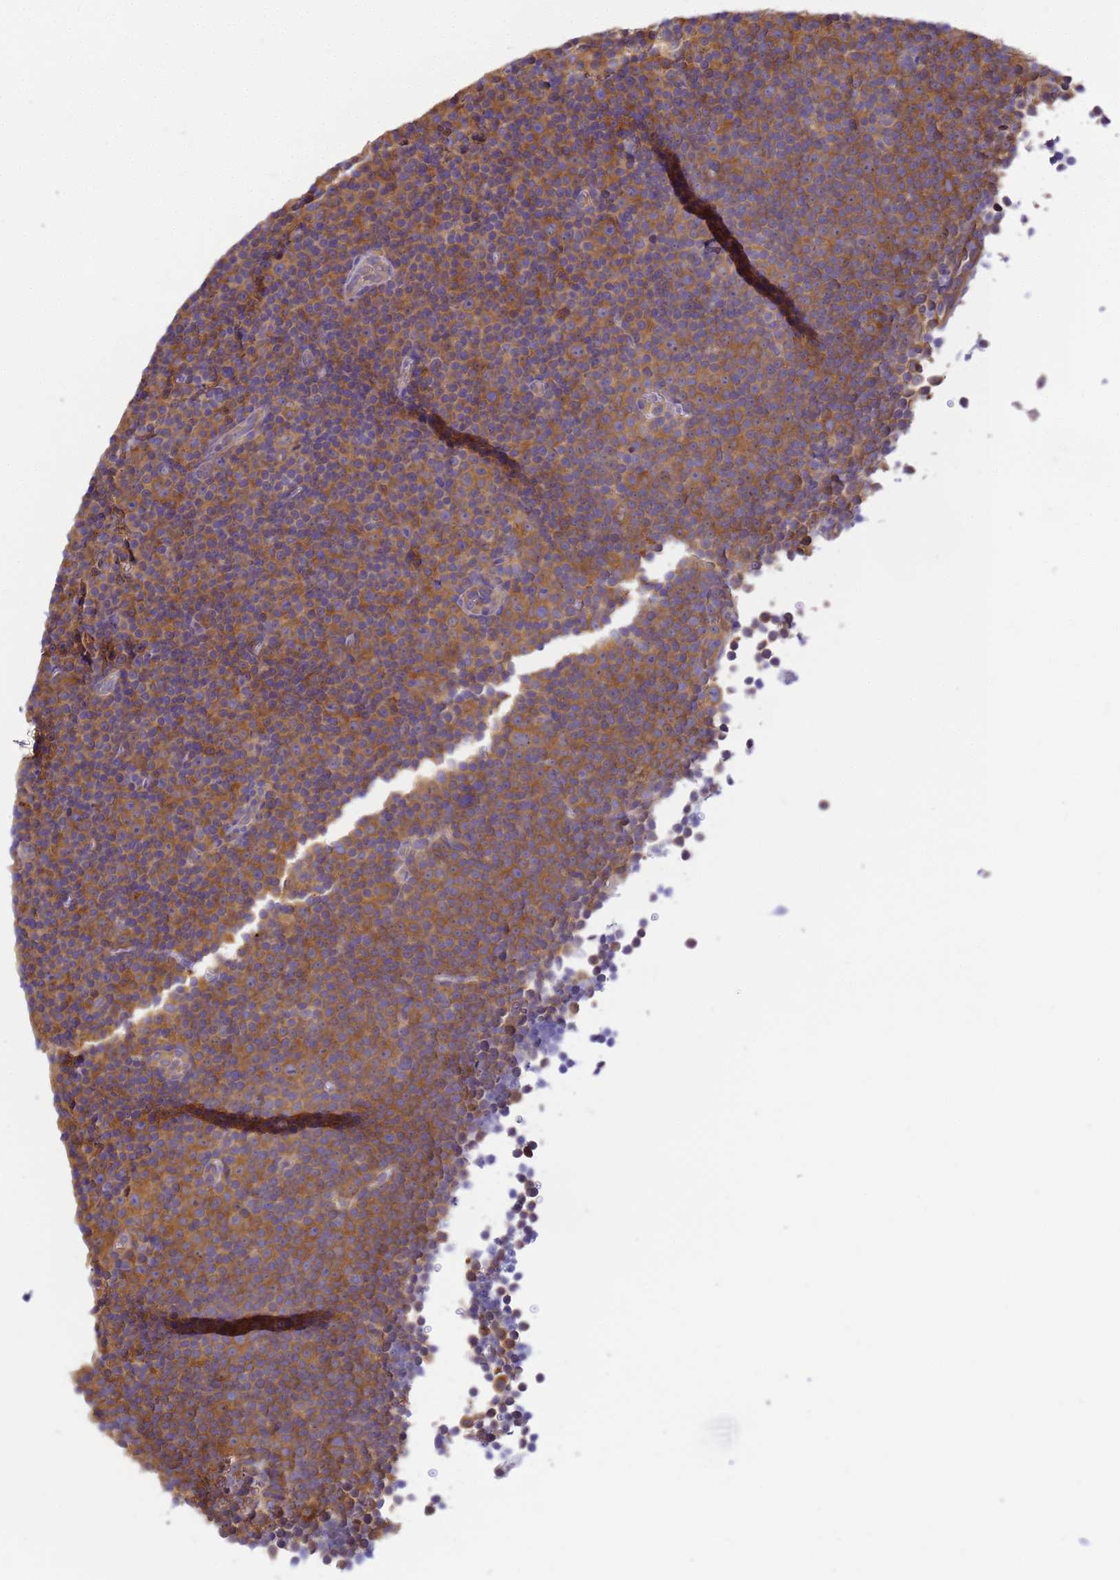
{"staining": {"intensity": "moderate", "quantity": ">75%", "location": "cytoplasmic/membranous"}, "tissue": "lymphoma", "cell_type": "Tumor cells", "image_type": "cancer", "snomed": [{"axis": "morphology", "description": "Malignant lymphoma, non-Hodgkin's type, Low grade"}, {"axis": "topography", "description": "Lymph node"}], "caption": "The photomicrograph reveals immunohistochemical staining of lymphoma. There is moderate cytoplasmic/membranous staining is appreciated in about >75% of tumor cells.", "gene": "NARS1", "patient": {"sex": "female", "age": 67}}